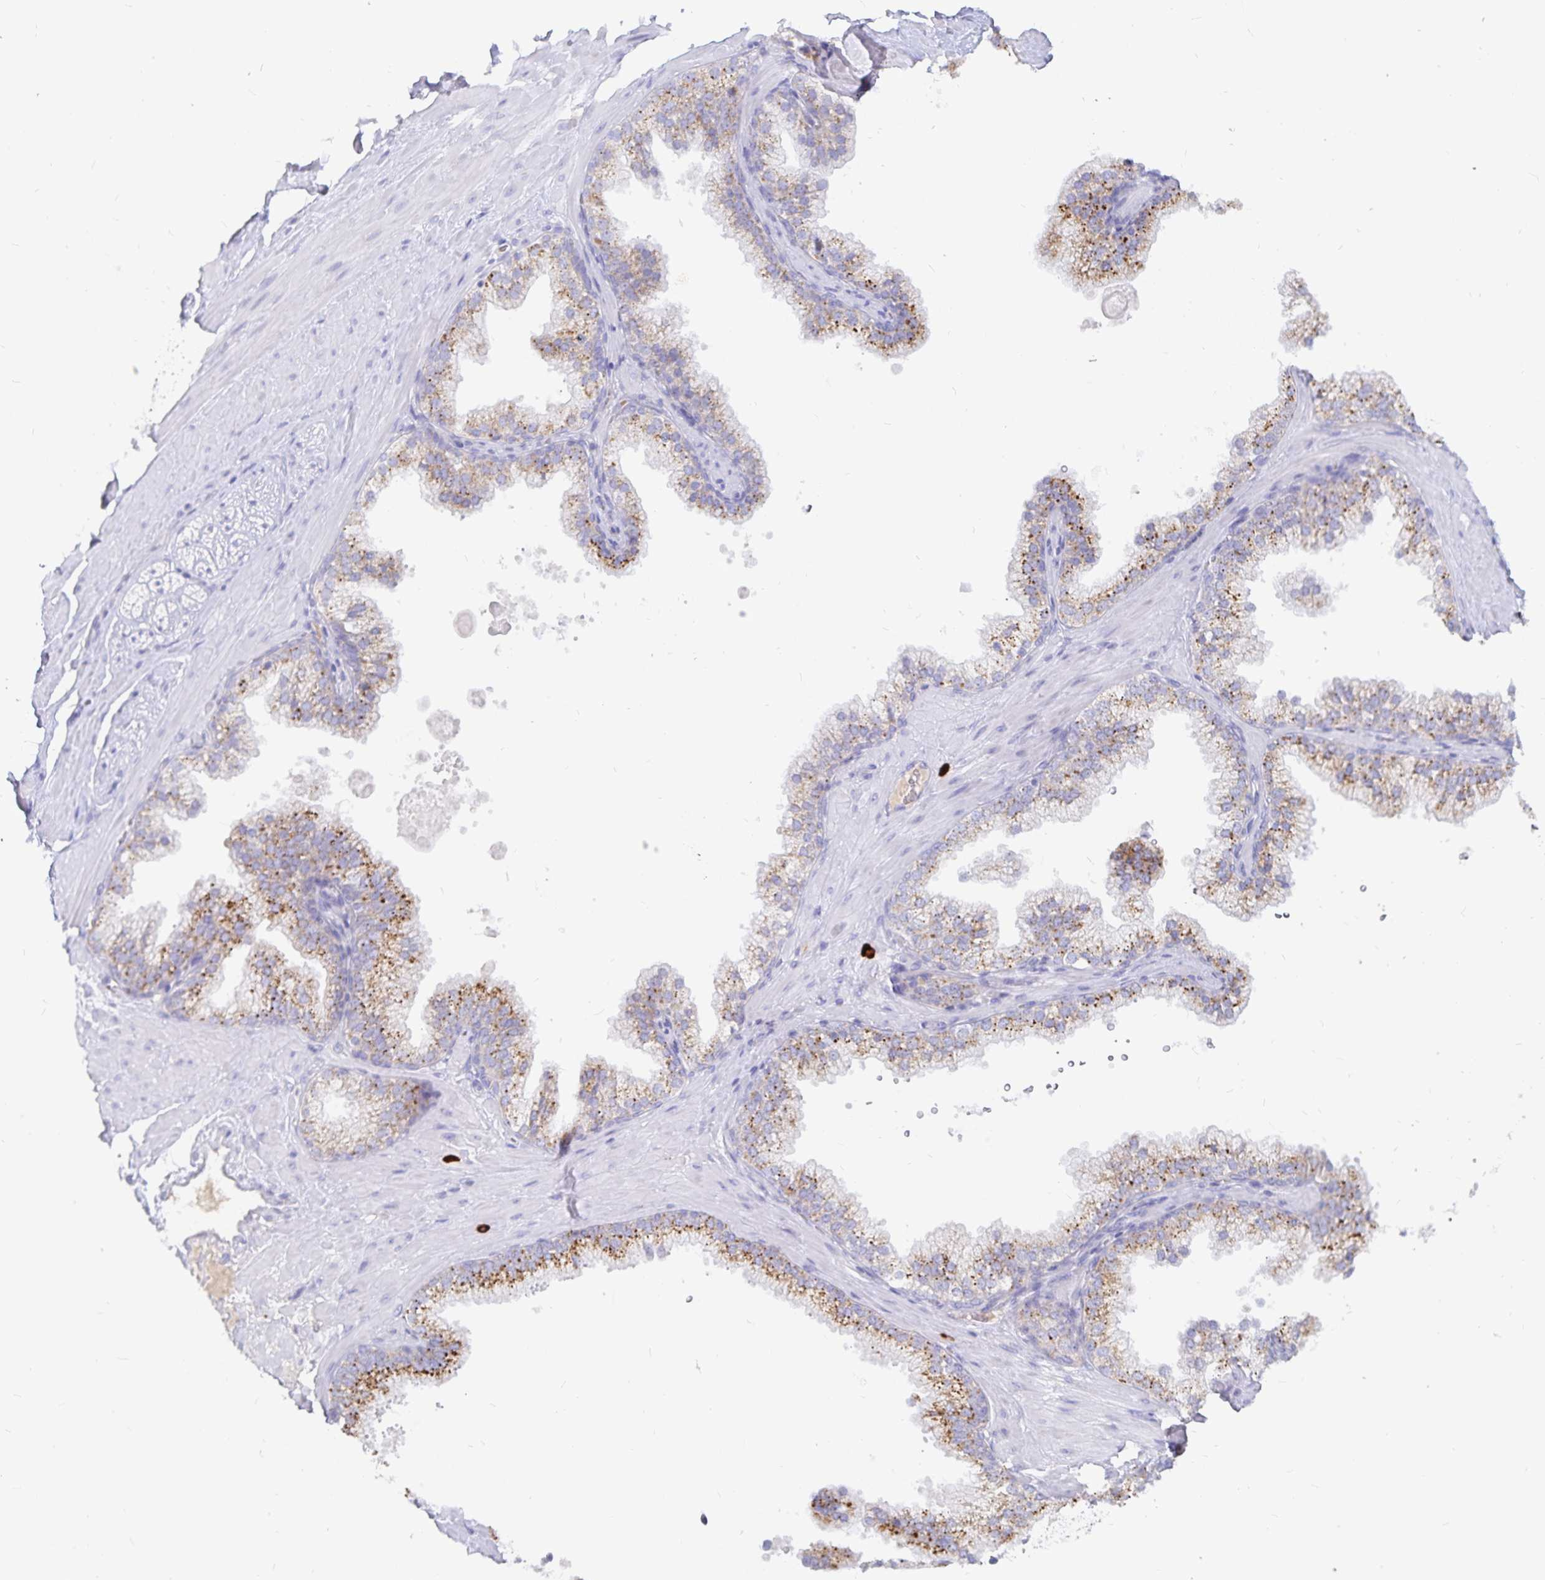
{"staining": {"intensity": "negative", "quantity": "none", "location": "none"}, "tissue": "soft tissue", "cell_type": "Fibroblasts", "image_type": "normal", "snomed": [{"axis": "morphology", "description": "Normal tissue, NOS"}, {"axis": "topography", "description": "Prostate"}, {"axis": "topography", "description": "Peripheral nerve tissue"}], "caption": "IHC histopathology image of normal soft tissue stained for a protein (brown), which displays no positivity in fibroblasts. (DAB (3,3'-diaminobenzidine) immunohistochemistry (IHC) visualized using brightfield microscopy, high magnification).", "gene": "PKHD1", "patient": {"sex": "male", "age": 61}}